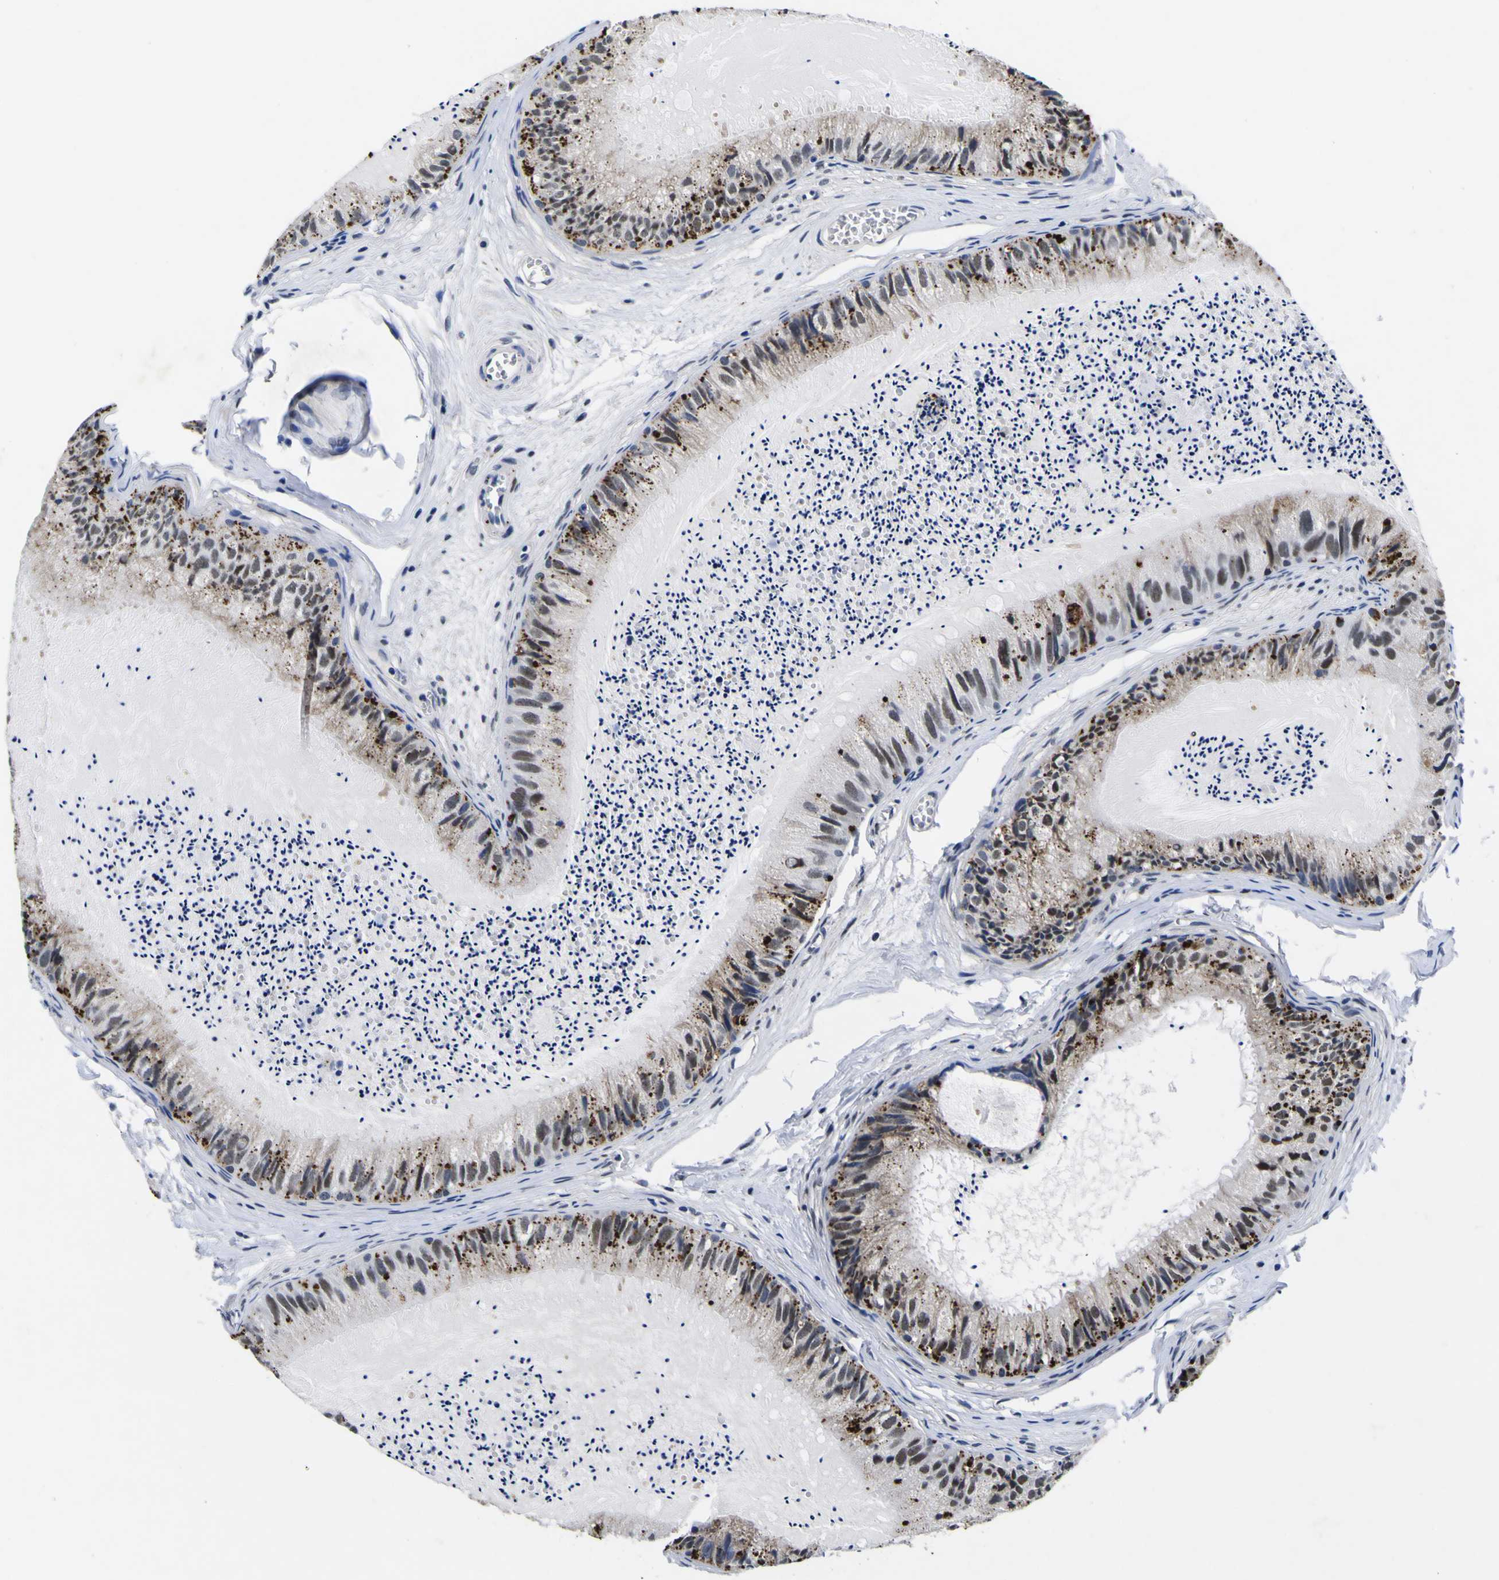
{"staining": {"intensity": "moderate", "quantity": "25%-75%", "location": "cytoplasmic/membranous,nuclear"}, "tissue": "epididymis", "cell_type": "Glandular cells", "image_type": "normal", "snomed": [{"axis": "morphology", "description": "Normal tissue, NOS"}, {"axis": "topography", "description": "Epididymis"}], "caption": "Normal epididymis exhibits moderate cytoplasmic/membranous,nuclear positivity in approximately 25%-75% of glandular cells (DAB IHC, brown staining for protein, blue staining for nuclei)..", "gene": "IGFLR1", "patient": {"sex": "male", "age": 31}}